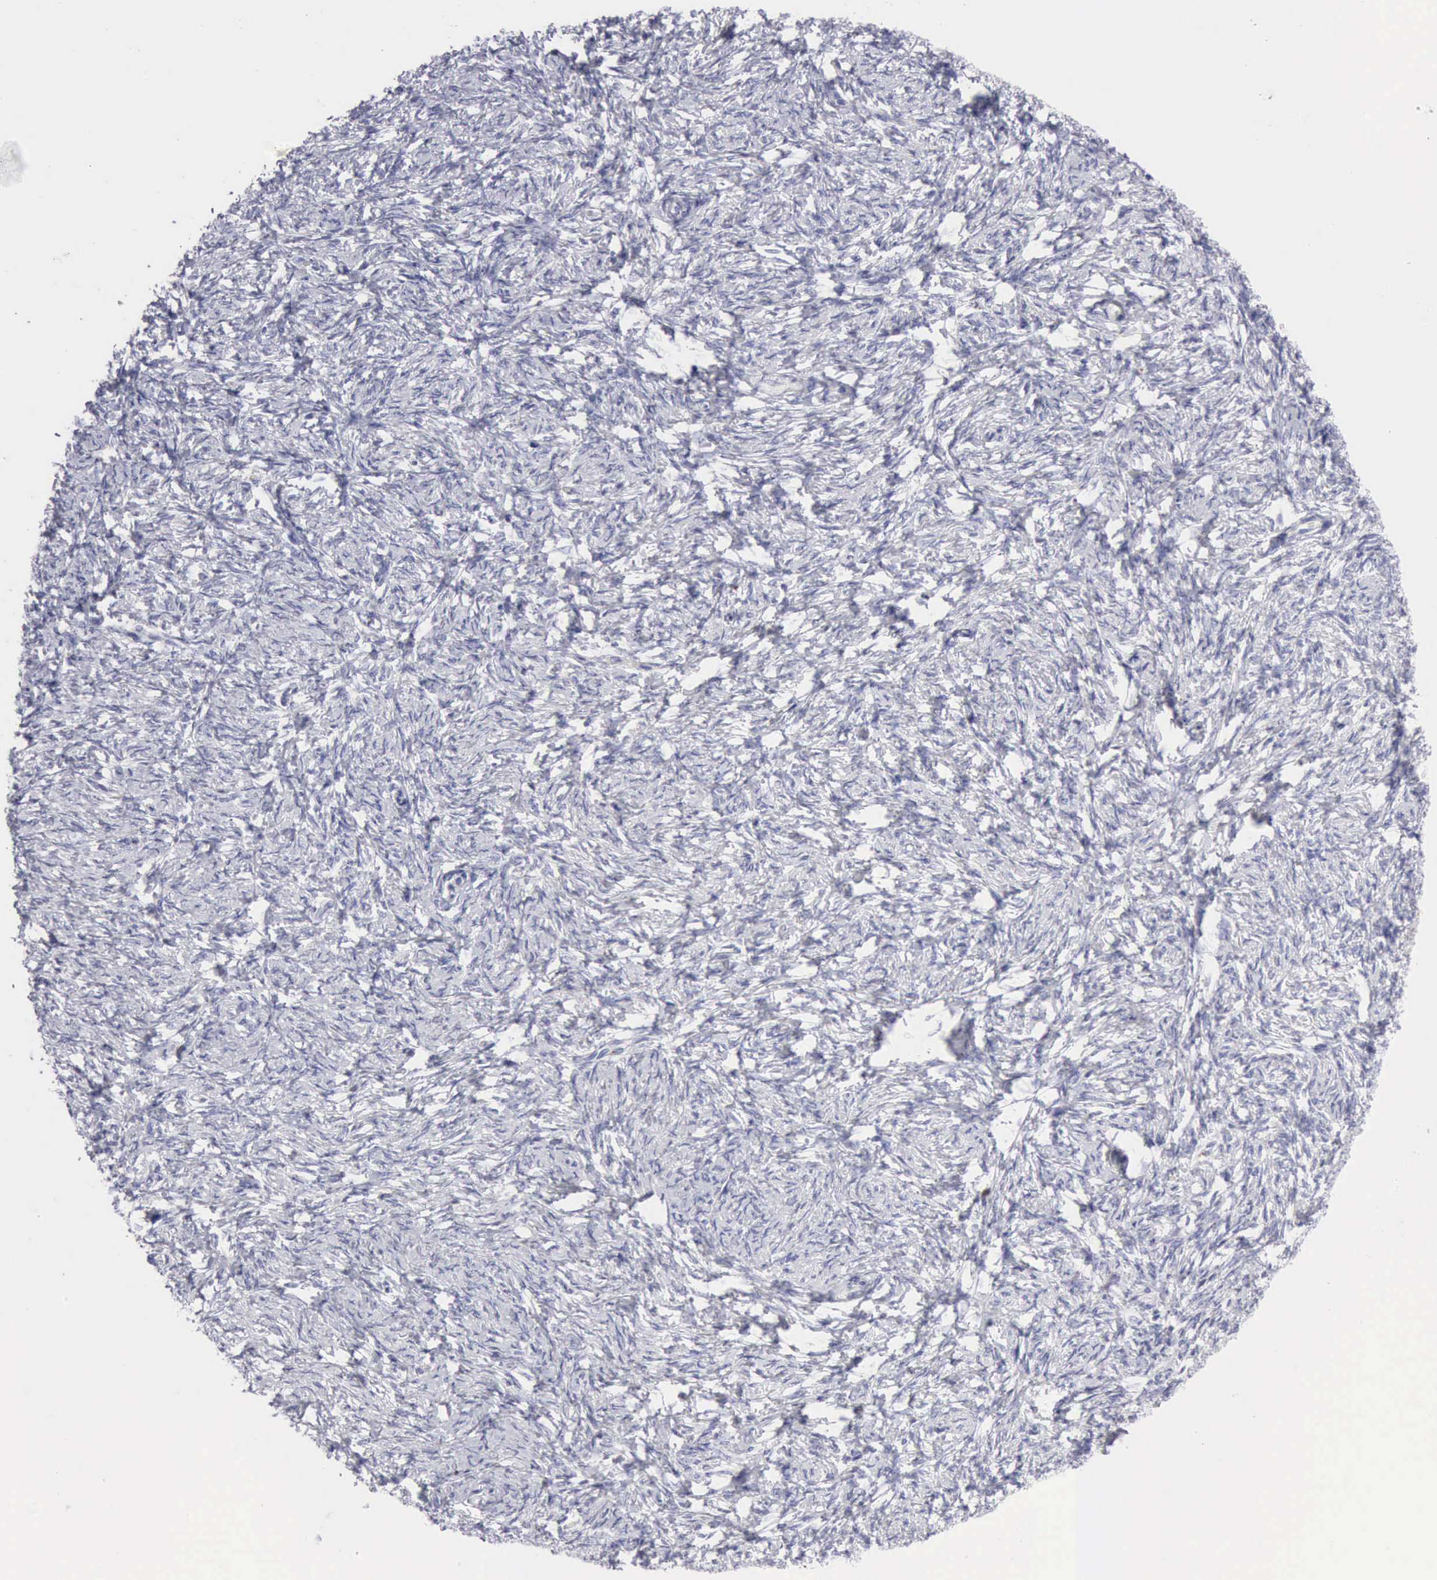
{"staining": {"intensity": "negative", "quantity": "none", "location": "none"}, "tissue": "ovarian cancer", "cell_type": "Tumor cells", "image_type": "cancer", "snomed": [{"axis": "morphology", "description": "Normal tissue, NOS"}, {"axis": "morphology", "description": "Cystadenocarcinoma, serous, NOS"}, {"axis": "topography", "description": "Ovary"}], "caption": "A photomicrograph of human serous cystadenocarcinoma (ovarian) is negative for staining in tumor cells.", "gene": "CTSS", "patient": {"sex": "female", "age": 62}}